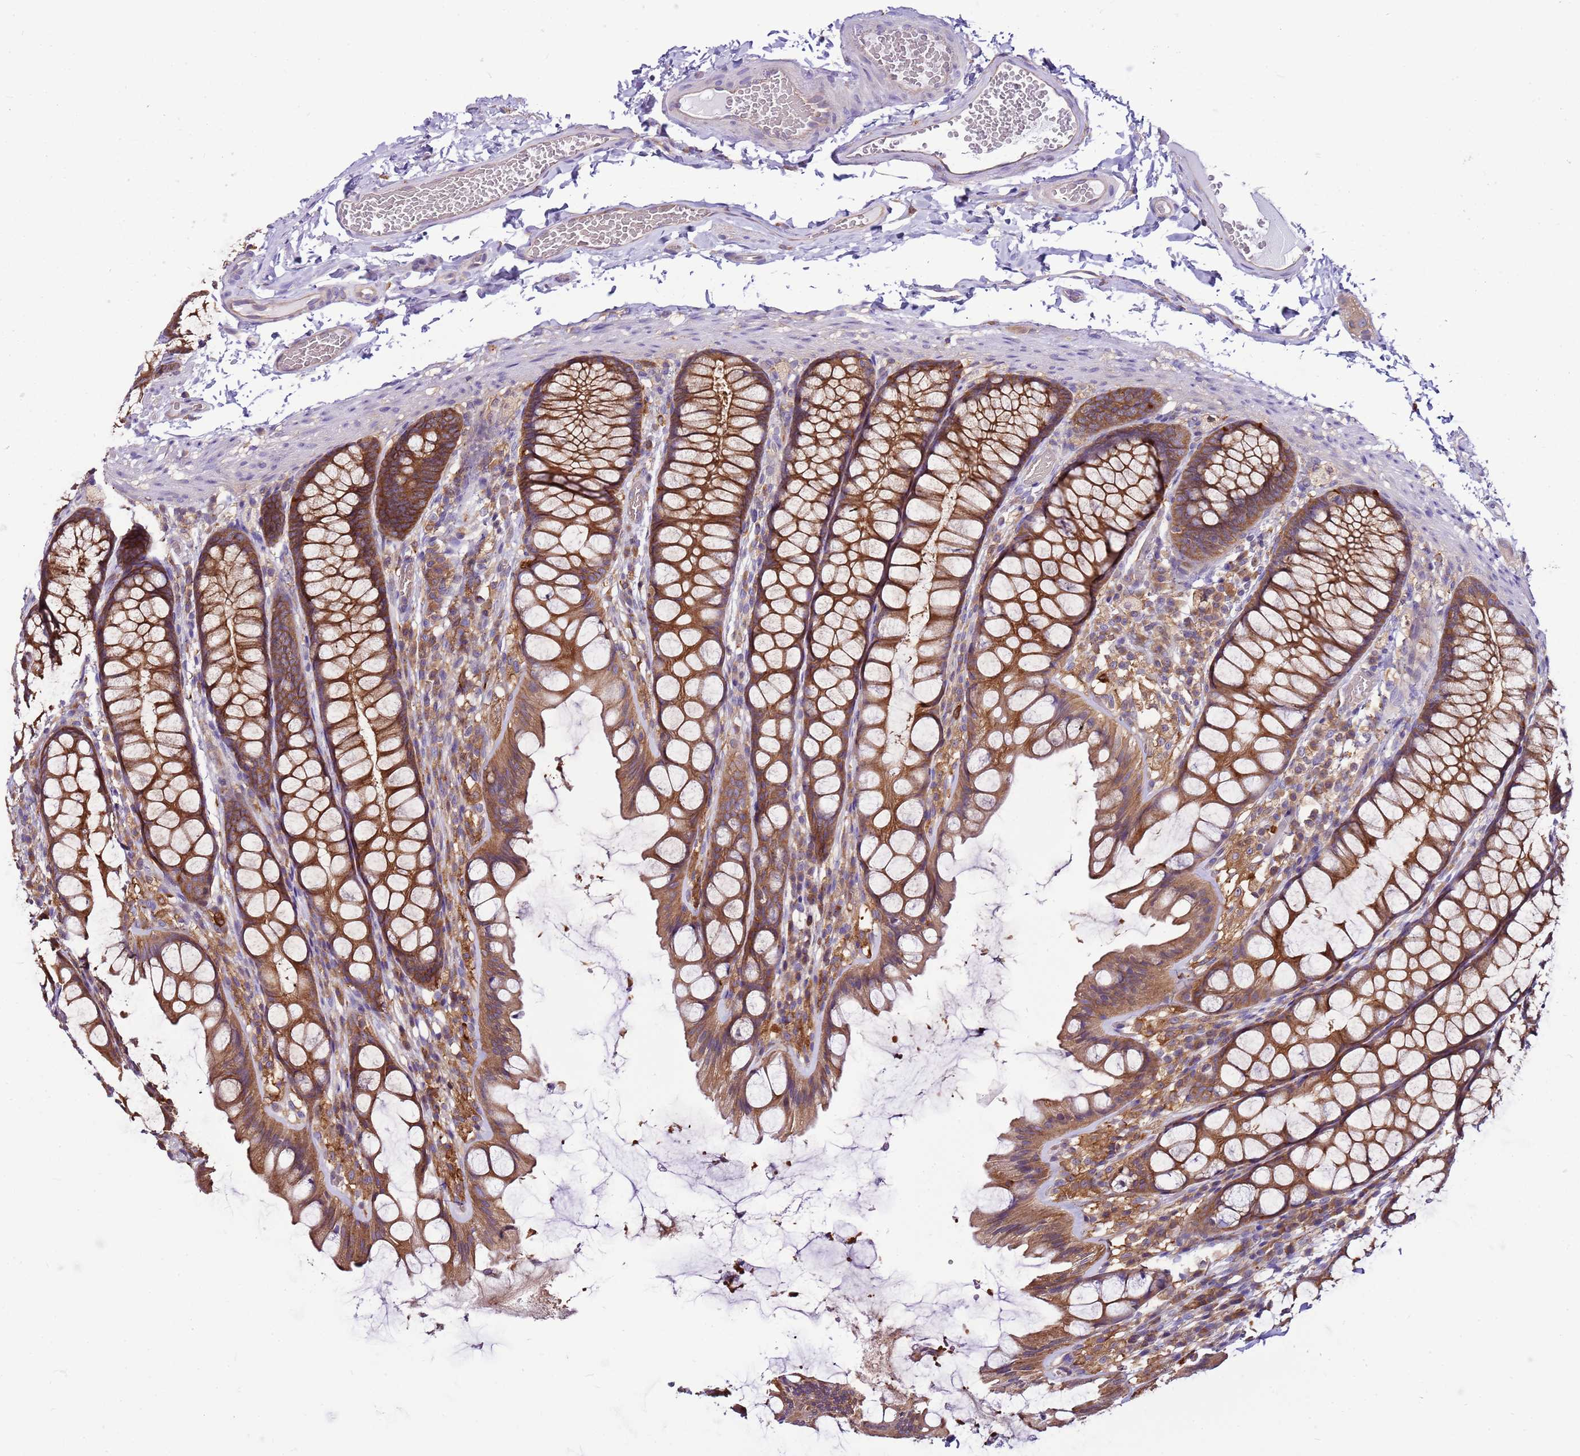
{"staining": {"intensity": "moderate", "quantity": ">75%", "location": "cytoplasmic/membranous"}, "tissue": "colon", "cell_type": "Endothelial cells", "image_type": "normal", "snomed": [{"axis": "morphology", "description": "Normal tissue, NOS"}, {"axis": "topography", "description": "Colon"}], "caption": "Protein staining shows moderate cytoplasmic/membranous positivity in about >75% of endothelial cells in unremarkable colon. (IHC, brightfield microscopy, high magnification).", "gene": "ATXN2L", "patient": {"sex": "male", "age": 47}}